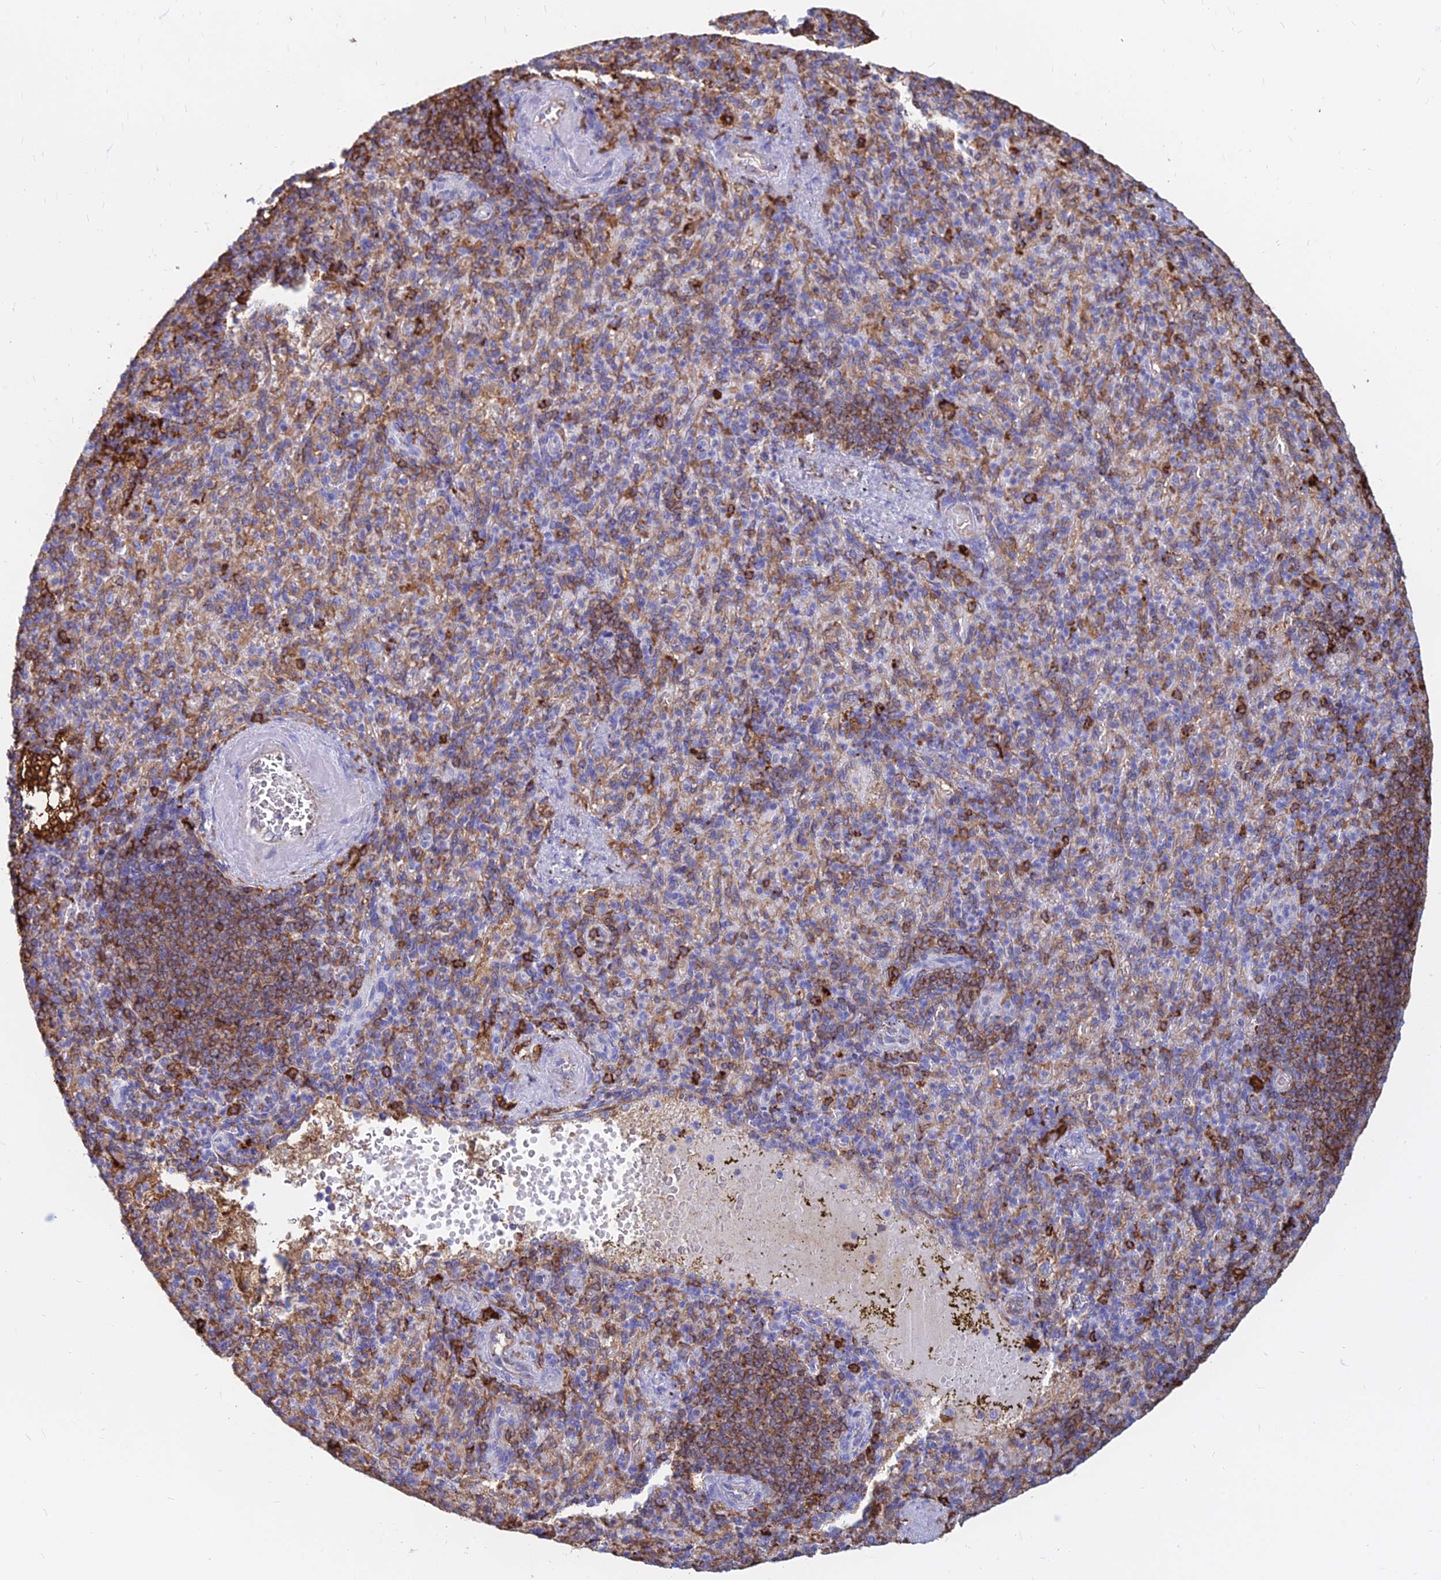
{"staining": {"intensity": "strong", "quantity": "<25%", "location": "cytoplasmic/membranous"}, "tissue": "spleen", "cell_type": "Cells in red pulp", "image_type": "normal", "snomed": [{"axis": "morphology", "description": "Normal tissue, NOS"}, {"axis": "topography", "description": "Spleen"}], "caption": "IHC photomicrograph of benign spleen stained for a protein (brown), which shows medium levels of strong cytoplasmic/membranous staining in about <25% of cells in red pulp.", "gene": "HLA", "patient": {"sex": "female", "age": 74}}